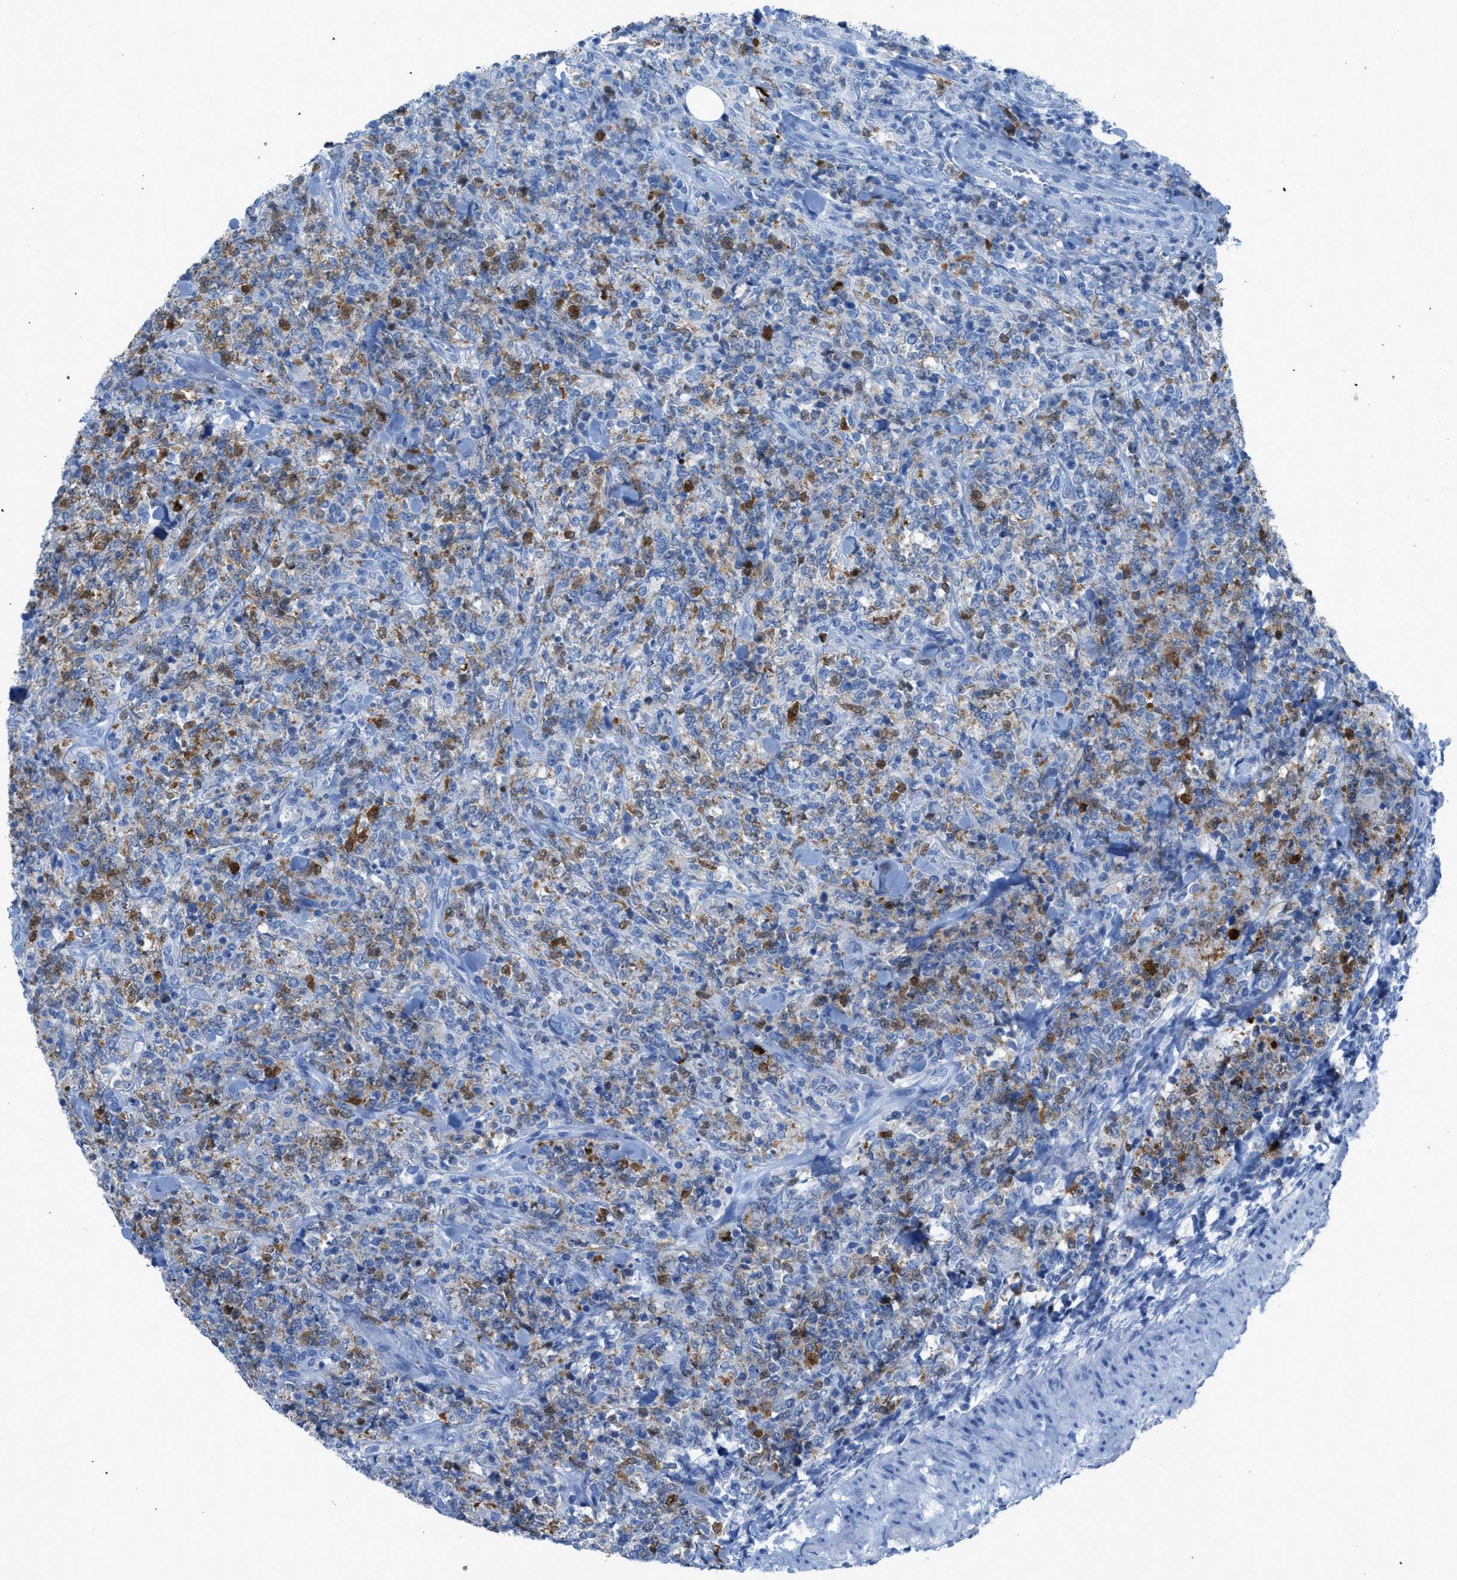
{"staining": {"intensity": "moderate", "quantity": "<25%", "location": "cytoplasmic/membranous"}, "tissue": "lymphoma", "cell_type": "Tumor cells", "image_type": "cancer", "snomed": [{"axis": "morphology", "description": "Malignant lymphoma, non-Hodgkin's type, High grade"}, {"axis": "topography", "description": "Soft tissue"}], "caption": "High-magnification brightfield microscopy of lymphoma stained with DAB (3,3'-diaminobenzidine) (brown) and counterstained with hematoxylin (blue). tumor cells exhibit moderate cytoplasmic/membranous expression is seen in approximately<25% of cells.", "gene": "CDKN2A", "patient": {"sex": "male", "age": 18}}